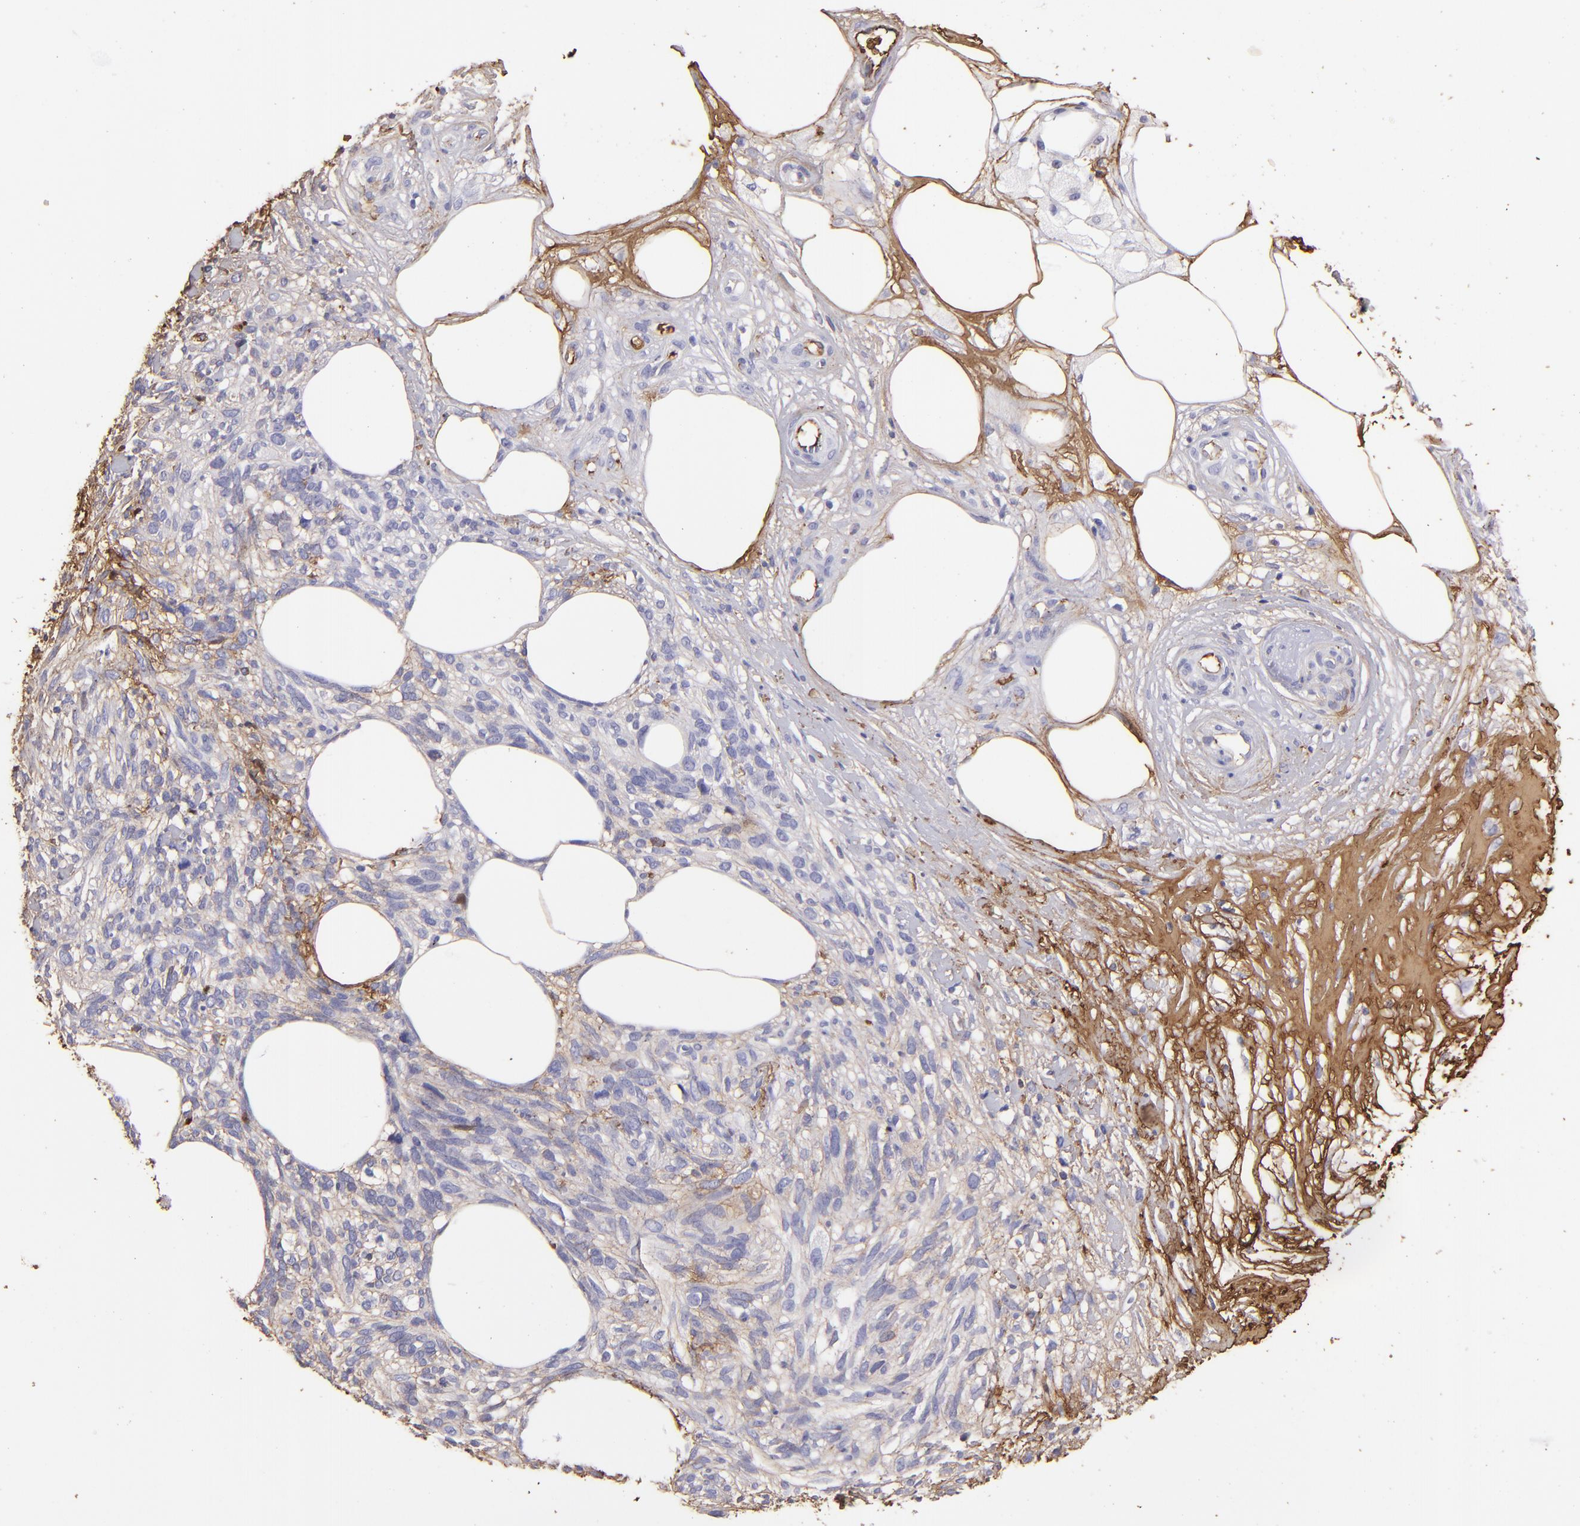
{"staining": {"intensity": "weak", "quantity": ">75%", "location": "cytoplasmic/membranous"}, "tissue": "melanoma", "cell_type": "Tumor cells", "image_type": "cancer", "snomed": [{"axis": "morphology", "description": "Malignant melanoma, NOS"}, {"axis": "topography", "description": "Skin"}], "caption": "Human melanoma stained for a protein (brown) shows weak cytoplasmic/membranous positive expression in approximately >75% of tumor cells.", "gene": "FGB", "patient": {"sex": "female", "age": 85}}